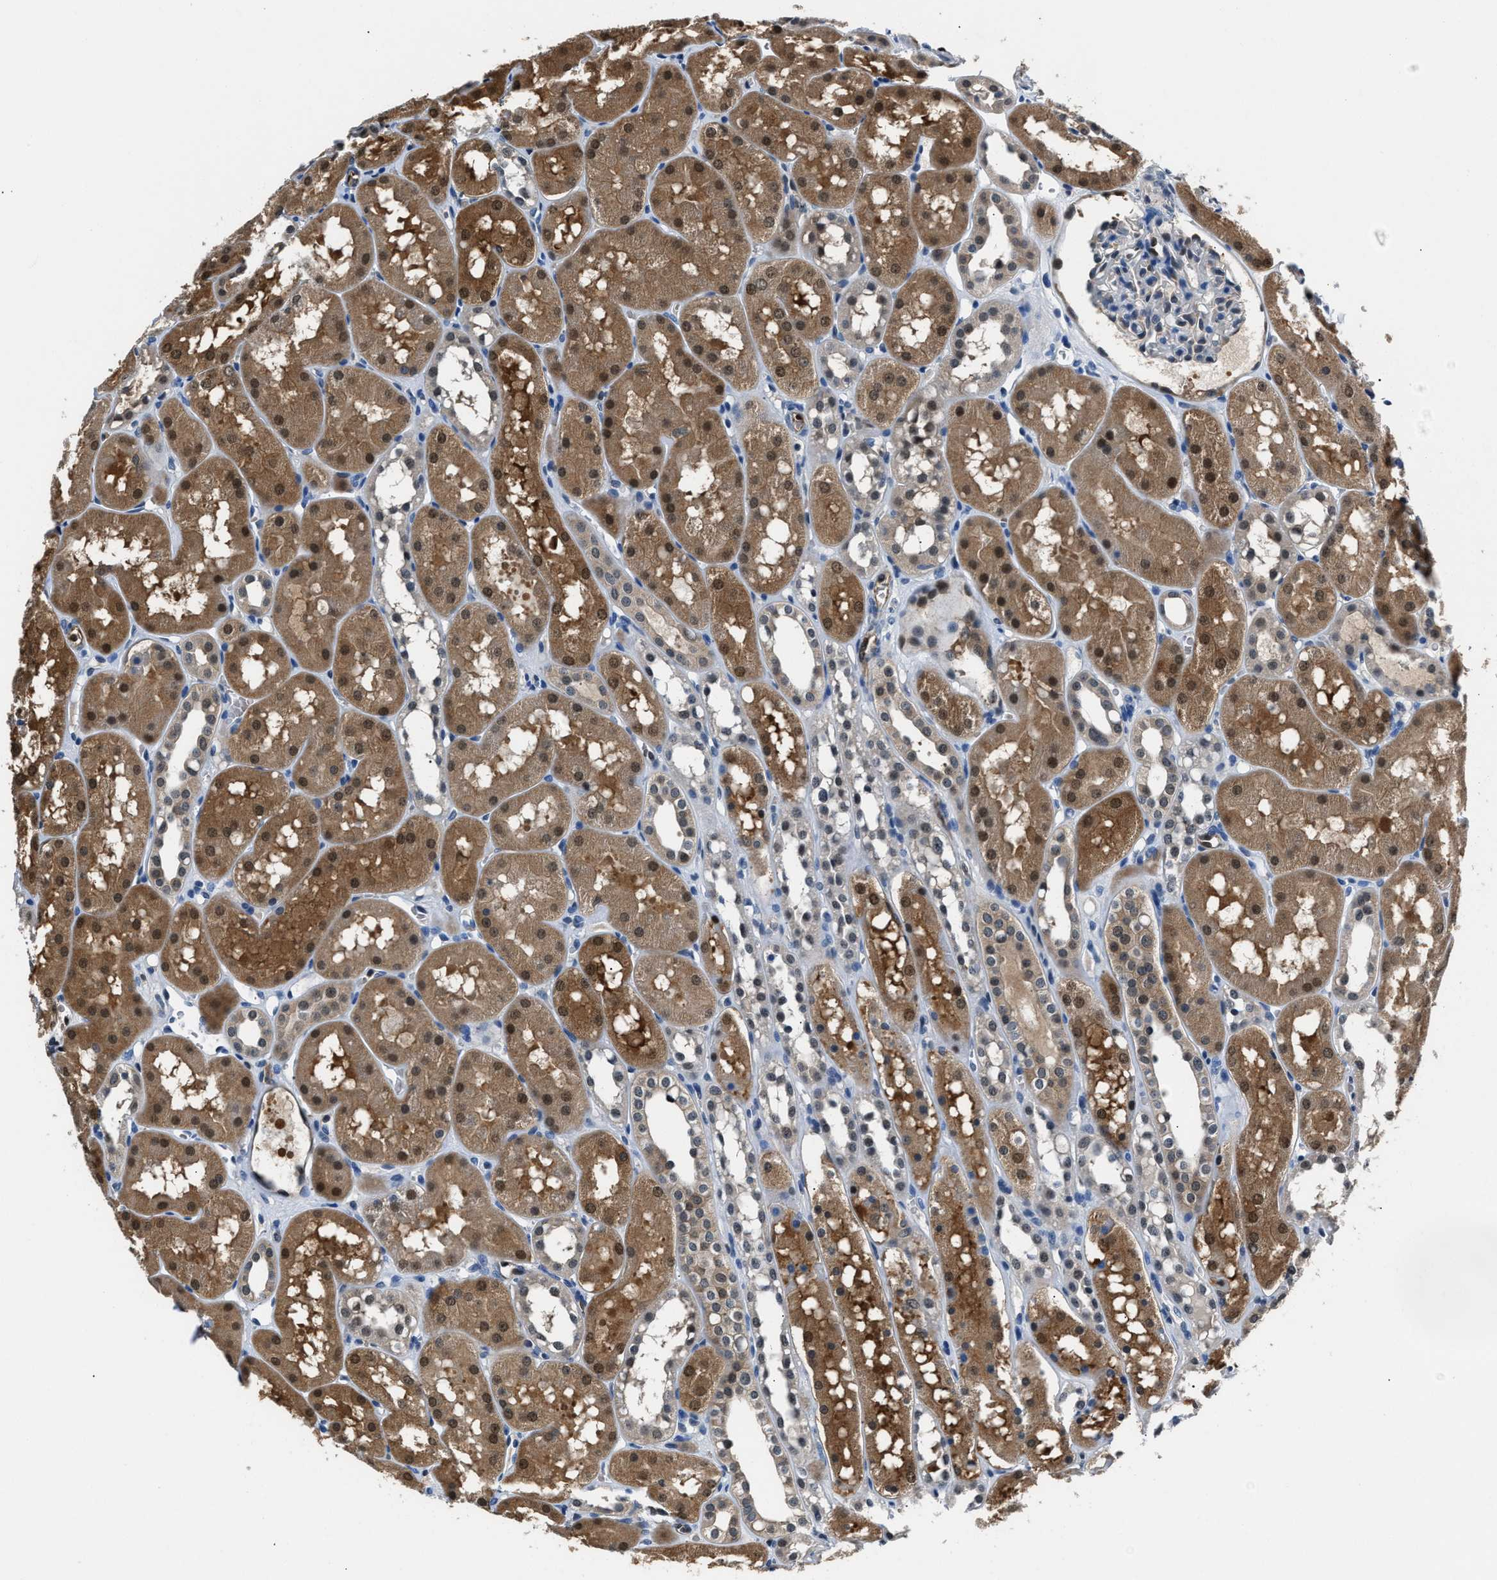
{"staining": {"intensity": "negative", "quantity": "none", "location": "none"}, "tissue": "kidney", "cell_type": "Cells in glomeruli", "image_type": "normal", "snomed": [{"axis": "morphology", "description": "Normal tissue, NOS"}, {"axis": "topography", "description": "Kidney"}, {"axis": "topography", "description": "Urinary bladder"}], "caption": "There is no significant expression in cells in glomeruli of kidney. (Immunohistochemistry, brightfield microscopy, high magnification).", "gene": "PPA1", "patient": {"sex": "male", "age": 16}}